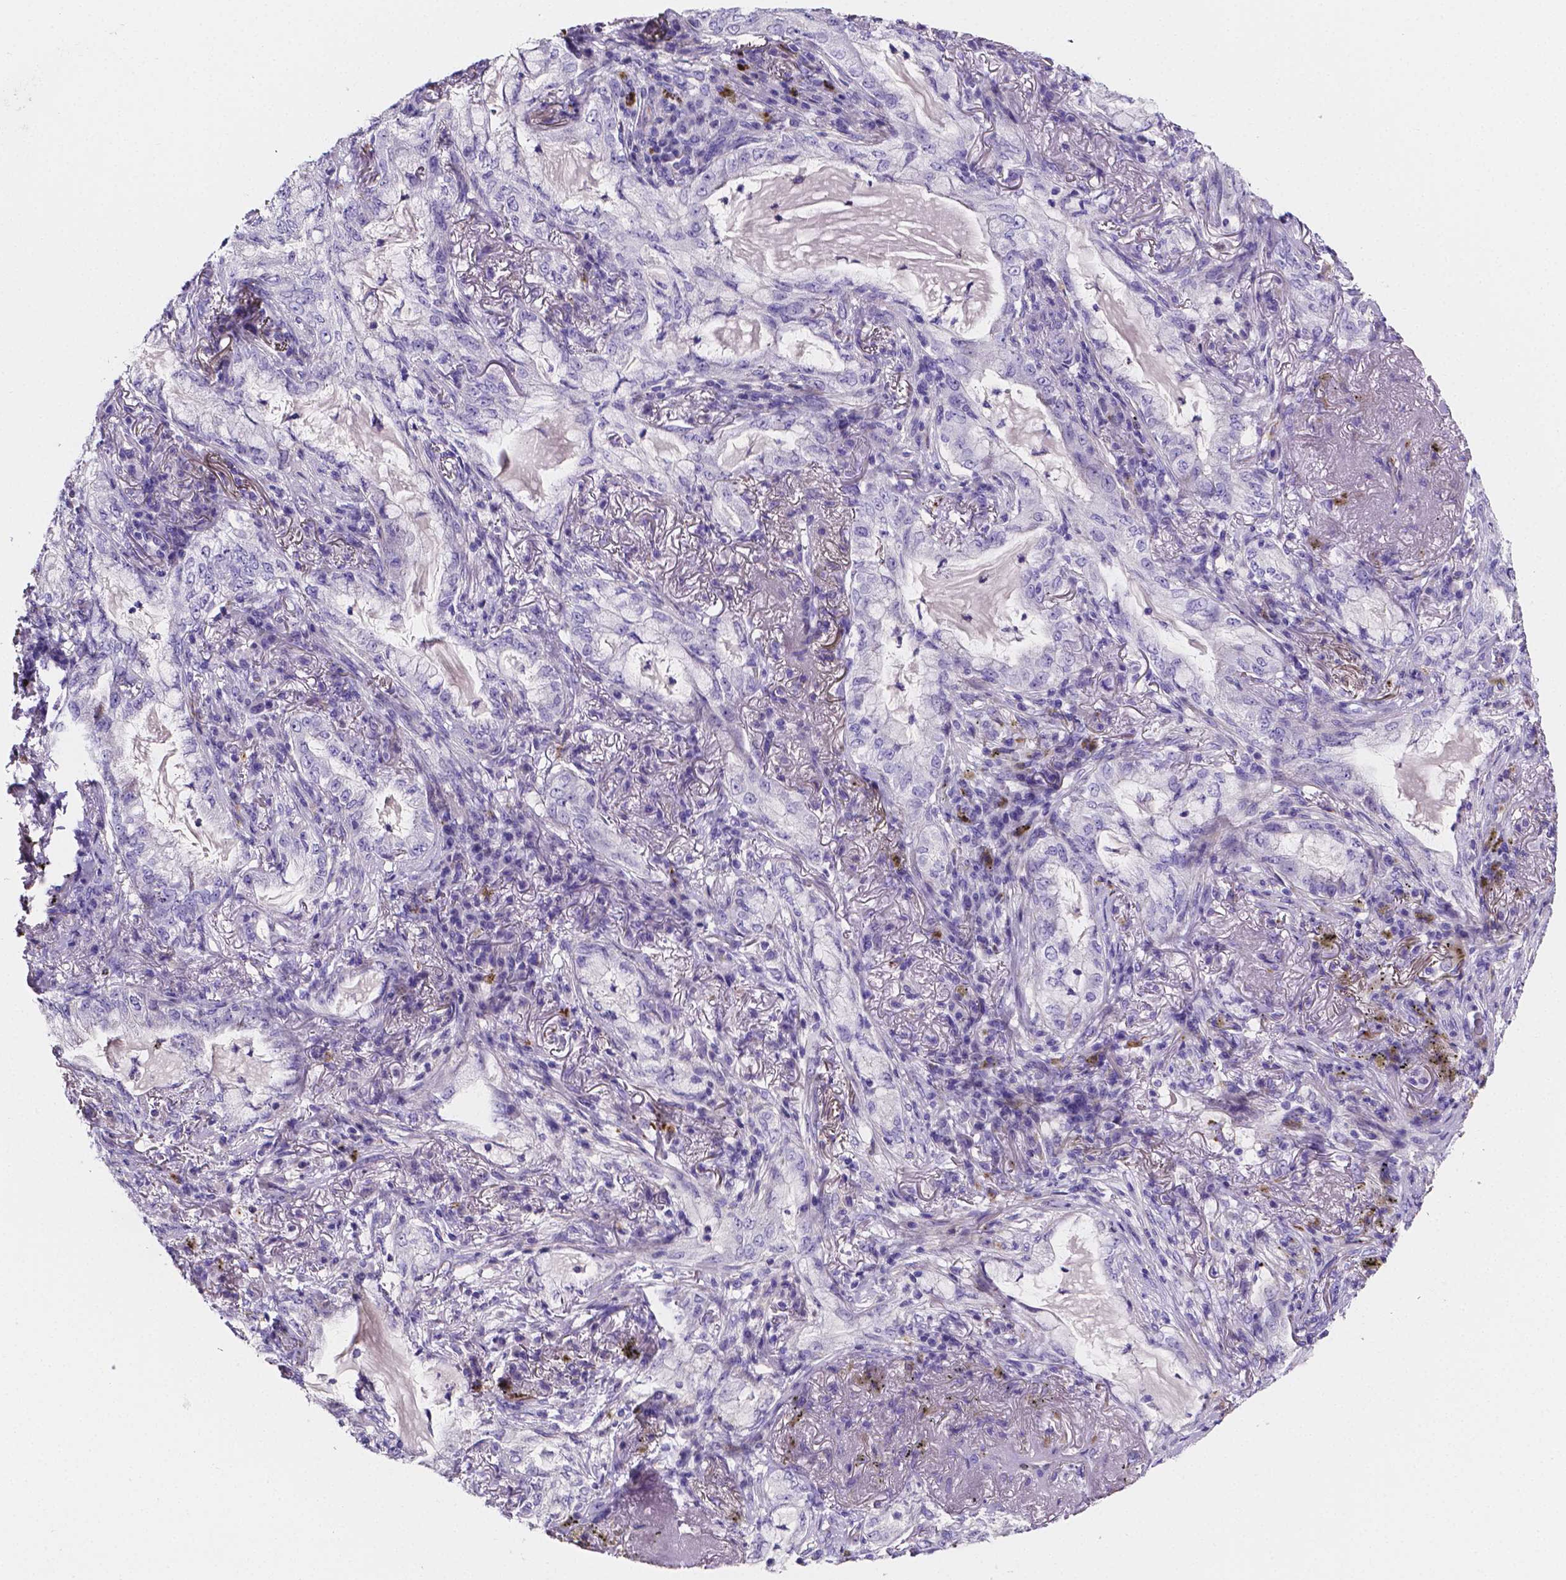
{"staining": {"intensity": "negative", "quantity": "none", "location": "none"}, "tissue": "lung cancer", "cell_type": "Tumor cells", "image_type": "cancer", "snomed": [{"axis": "morphology", "description": "Adenocarcinoma, NOS"}, {"axis": "topography", "description": "Lung"}], "caption": "The IHC micrograph has no significant positivity in tumor cells of lung adenocarcinoma tissue.", "gene": "NRGN", "patient": {"sex": "female", "age": 73}}